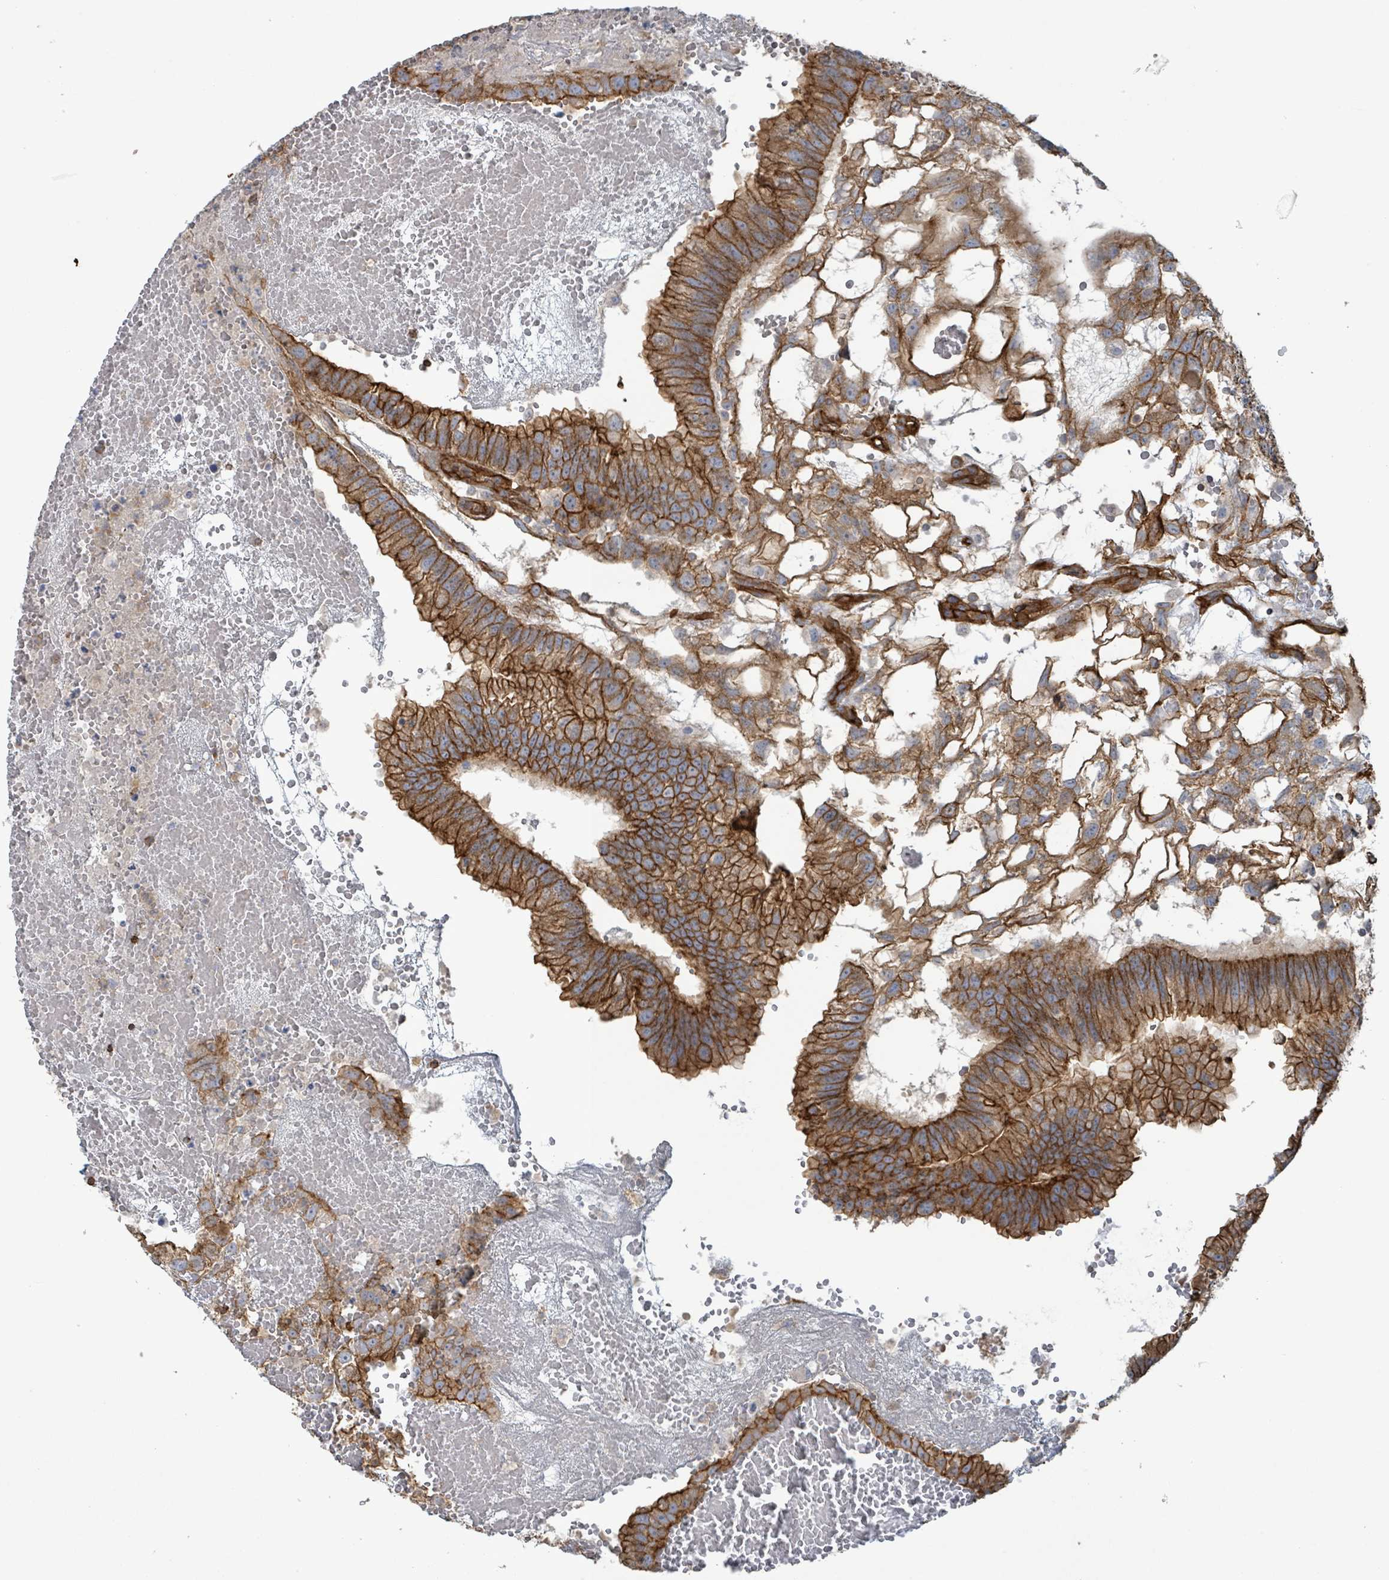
{"staining": {"intensity": "strong", "quantity": ">75%", "location": "cytoplasmic/membranous"}, "tissue": "testis cancer", "cell_type": "Tumor cells", "image_type": "cancer", "snomed": [{"axis": "morphology", "description": "Normal tissue, NOS"}, {"axis": "morphology", "description": "Carcinoma, Embryonal, NOS"}, {"axis": "topography", "description": "Testis"}], "caption": "Testis cancer (embryonal carcinoma) was stained to show a protein in brown. There is high levels of strong cytoplasmic/membranous expression in about >75% of tumor cells. (Brightfield microscopy of DAB IHC at high magnification).", "gene": "LDOC1", "patient": {"sex": "male", "age": 32}}